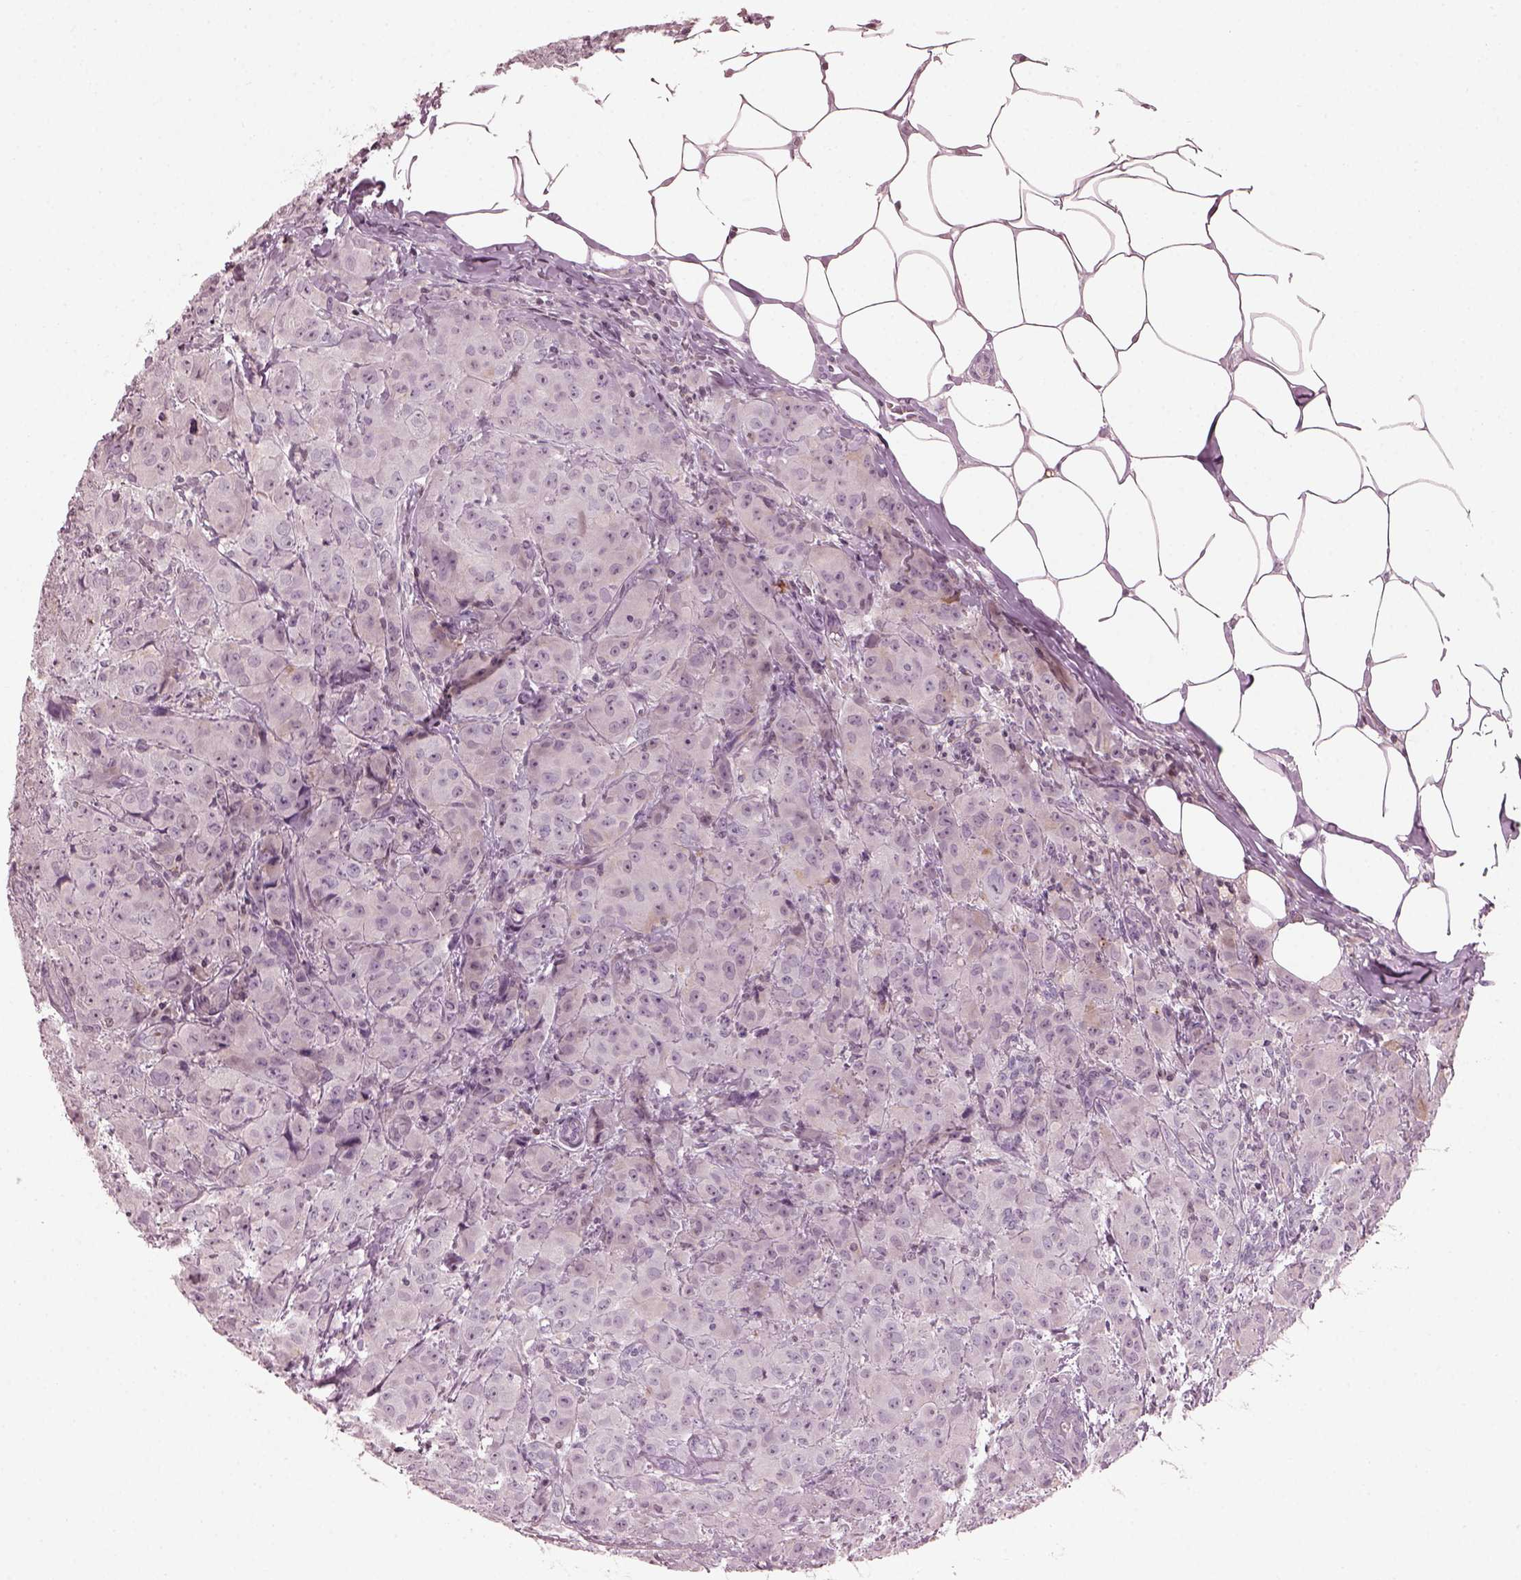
{"staining": {"intensity": "negative", "quantity": "none", "location": "none"}, "tissue": "breast cancer", "cell_type": "Tumor cells", "image_type": "cancer", "snomed": [{"axis": "morphology", "description": "Normal tissue, NOS"}, {"axis": "morphology", "description": "Duct carcinoma"}, {"axis": "topography", "description": "Breast"}], "caption": "Tumor cells show no significant protein expression in breast invasive ductal carcinoma.", "gene": "BFSP1", "patient": {"sex": "female", "age": 43}}